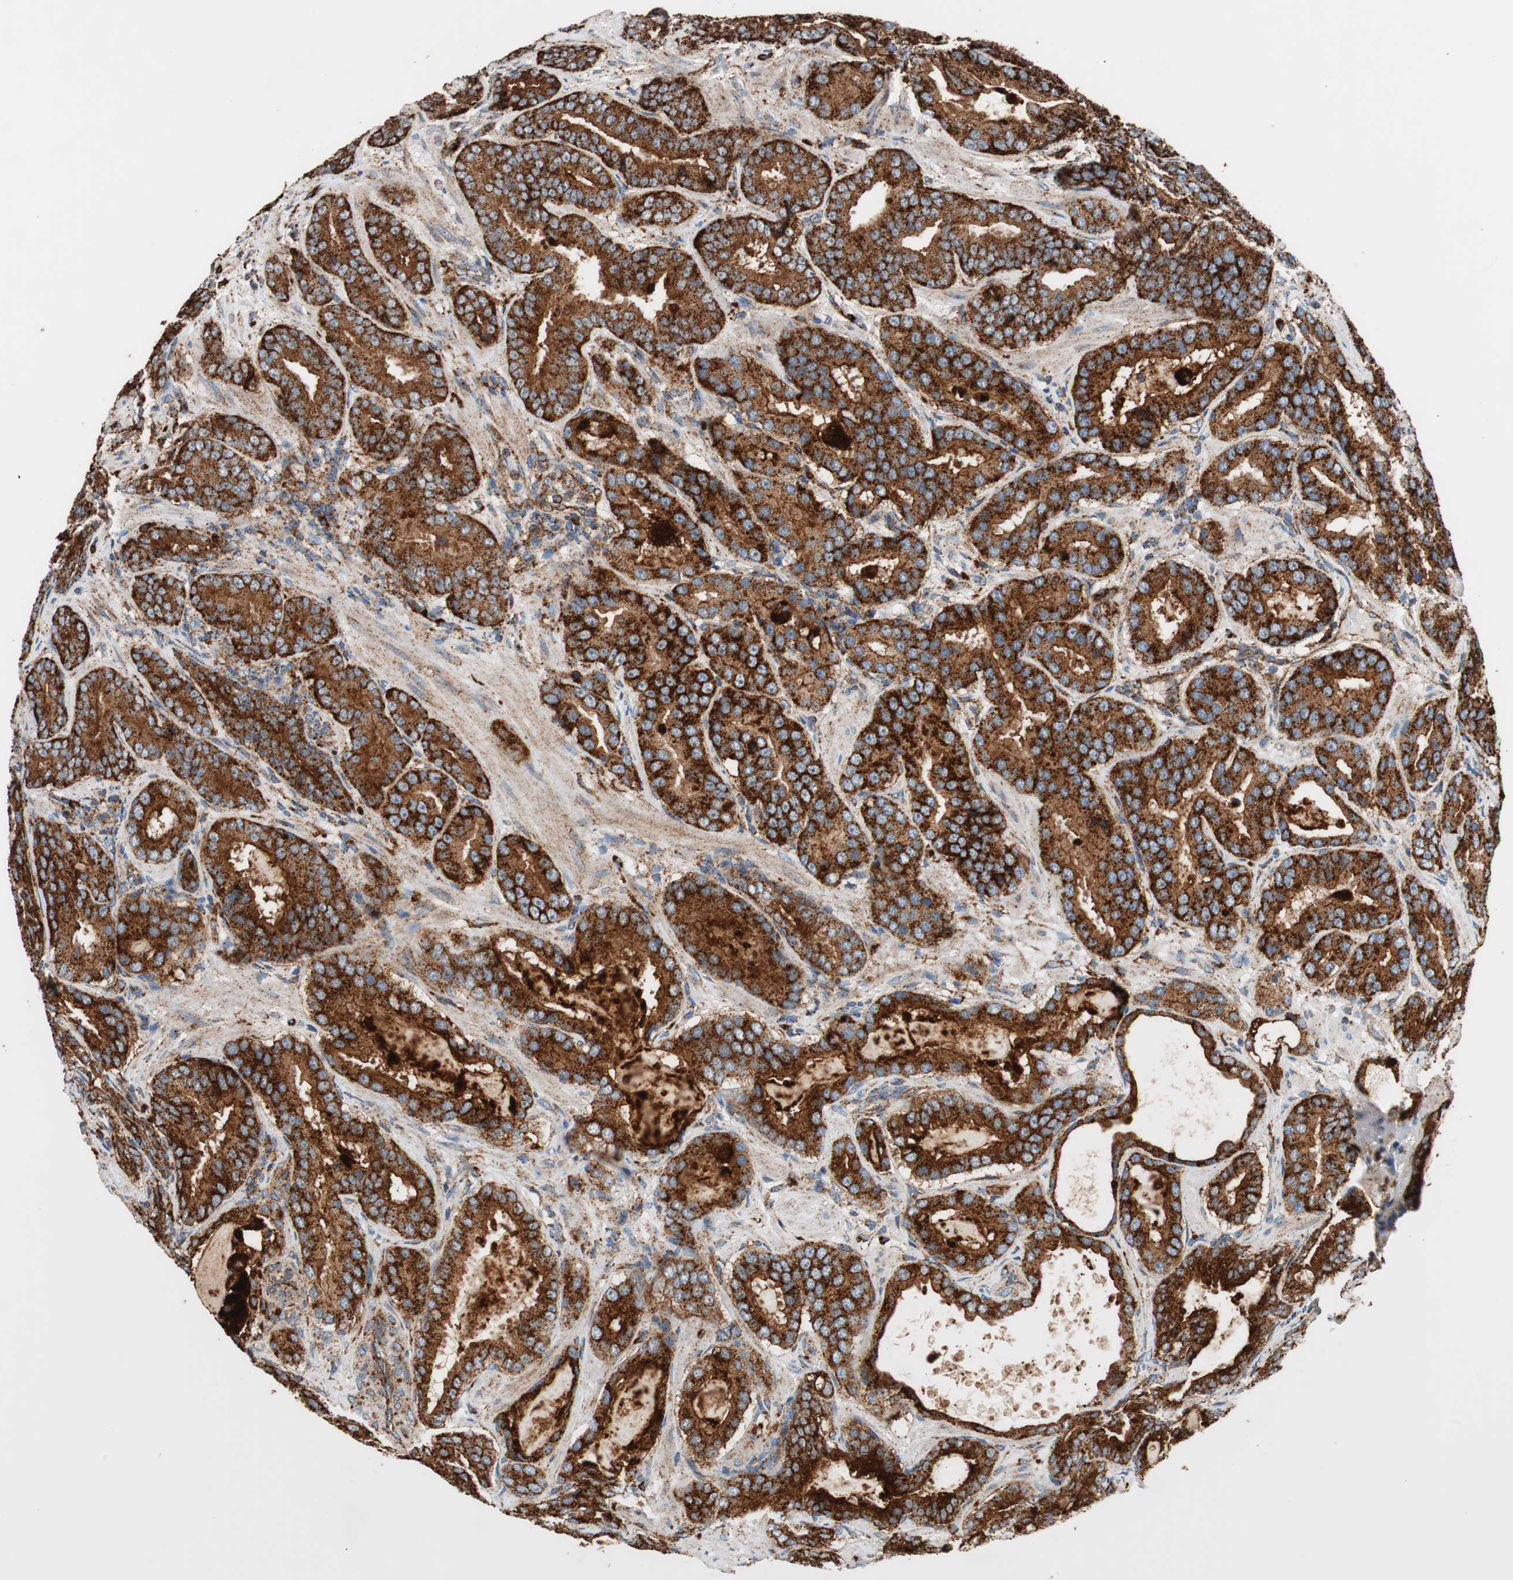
{"staining": {"intensity": "strong", "quantity": ">75%", "location": "cytoplasmic/membranous"}, "tissue": "prostate cancer", "cell_type": "Tumor cells", "image_type": "cancer", "snomed": [{"axis": "morphology", "description": "Adenocarcinoma, Low grade"}, {"axis": "topography", "description": "Prostate"}], "caption": "Protein analysis of low-grade adenocarcinoma (prostate) tissue demonstrates strong cytoplasmic/membranous staining in about >75% of tumor cells.", "gene": "LAMP1", "patient": {"sex": "male", "age": 59}}